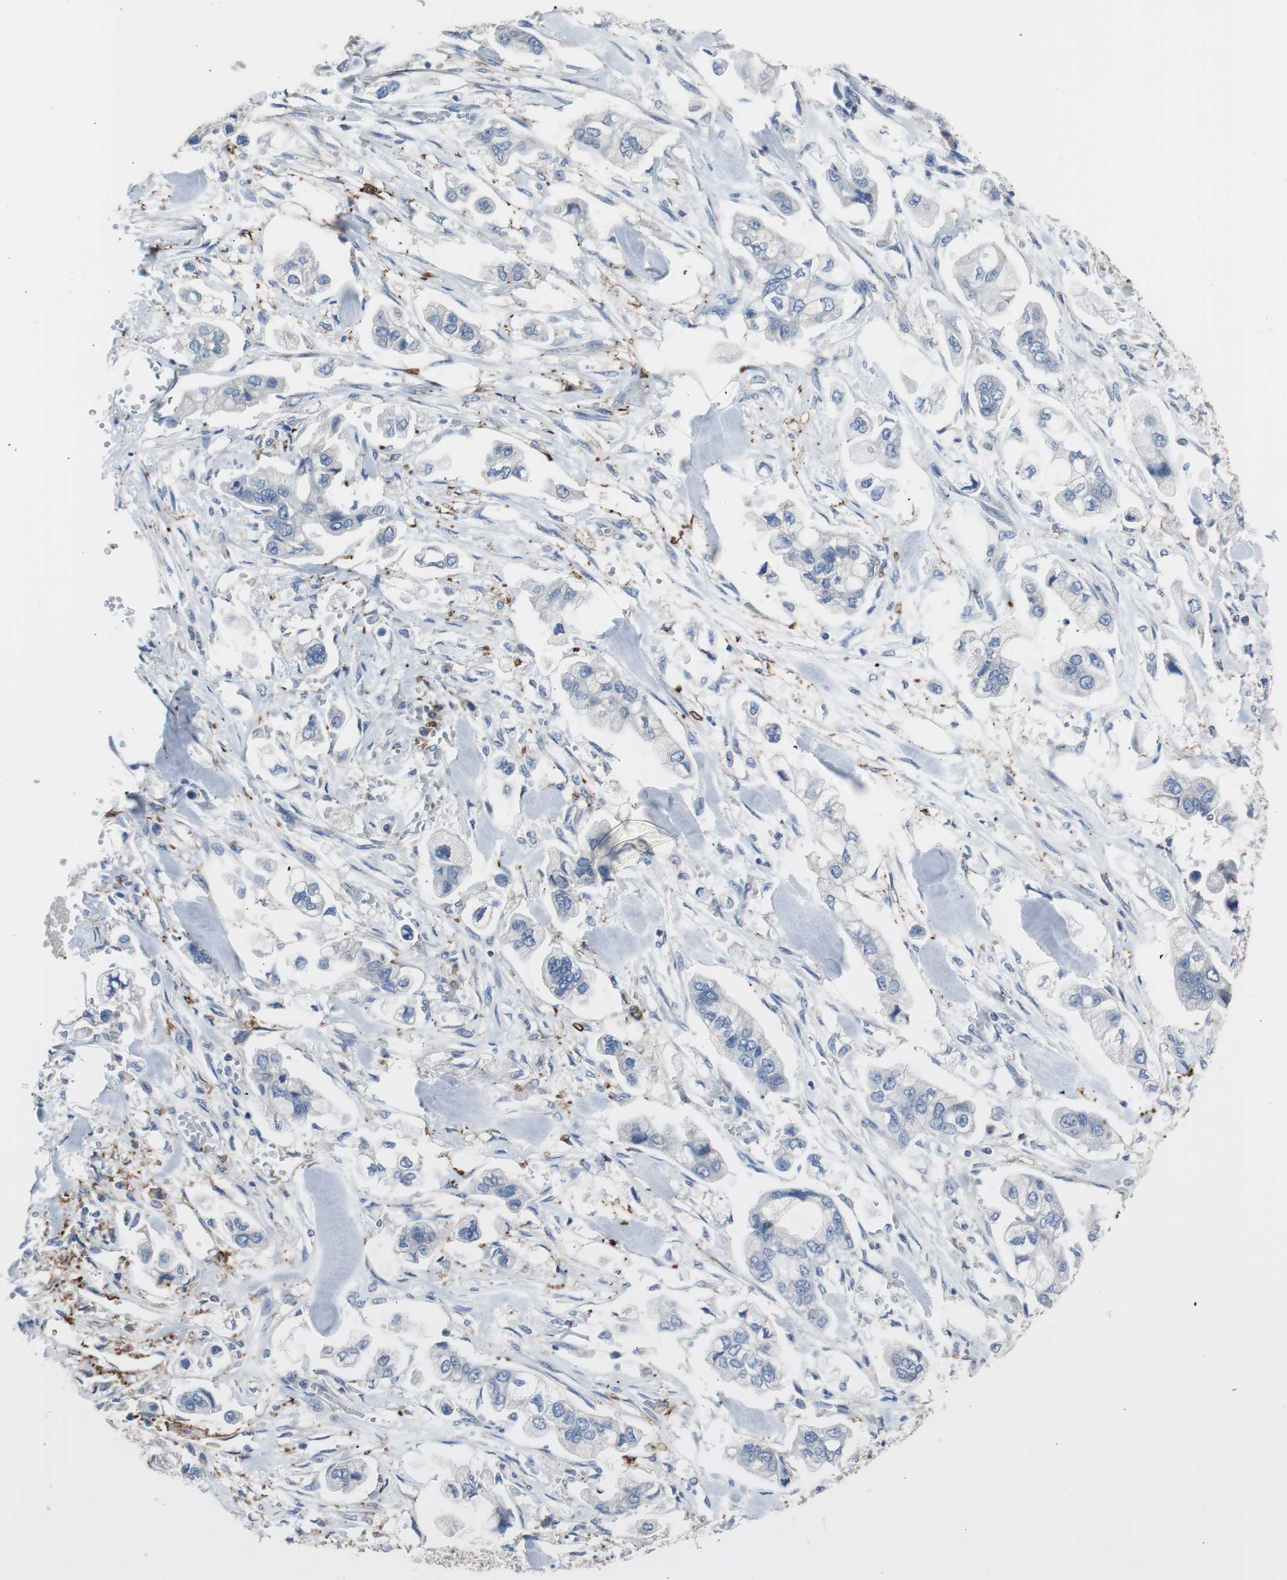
{"staining": {"intensity": "negative", "quantity": "none", "location": "none"}, "tissue": "stomach cancer", "cell_type": "Tumor cells", "image_type": "cancer", "snomed": [{"axis": "morphology", "description": "Adenocarcinoma, NOS"}, {"axis": "topography", "description": "Stomach"}], "caption": "Histopathology image shows no significant protein expression in tumor cells of adenocarcinoma (stomach). The staining is performed using DAB (3,3'-diaminobenzidine) brown chromogen with nuclei counter-stained in using hematoxylin.", "gene": "FCGR2B", "patient": {"sex": "male", "age": 62}}